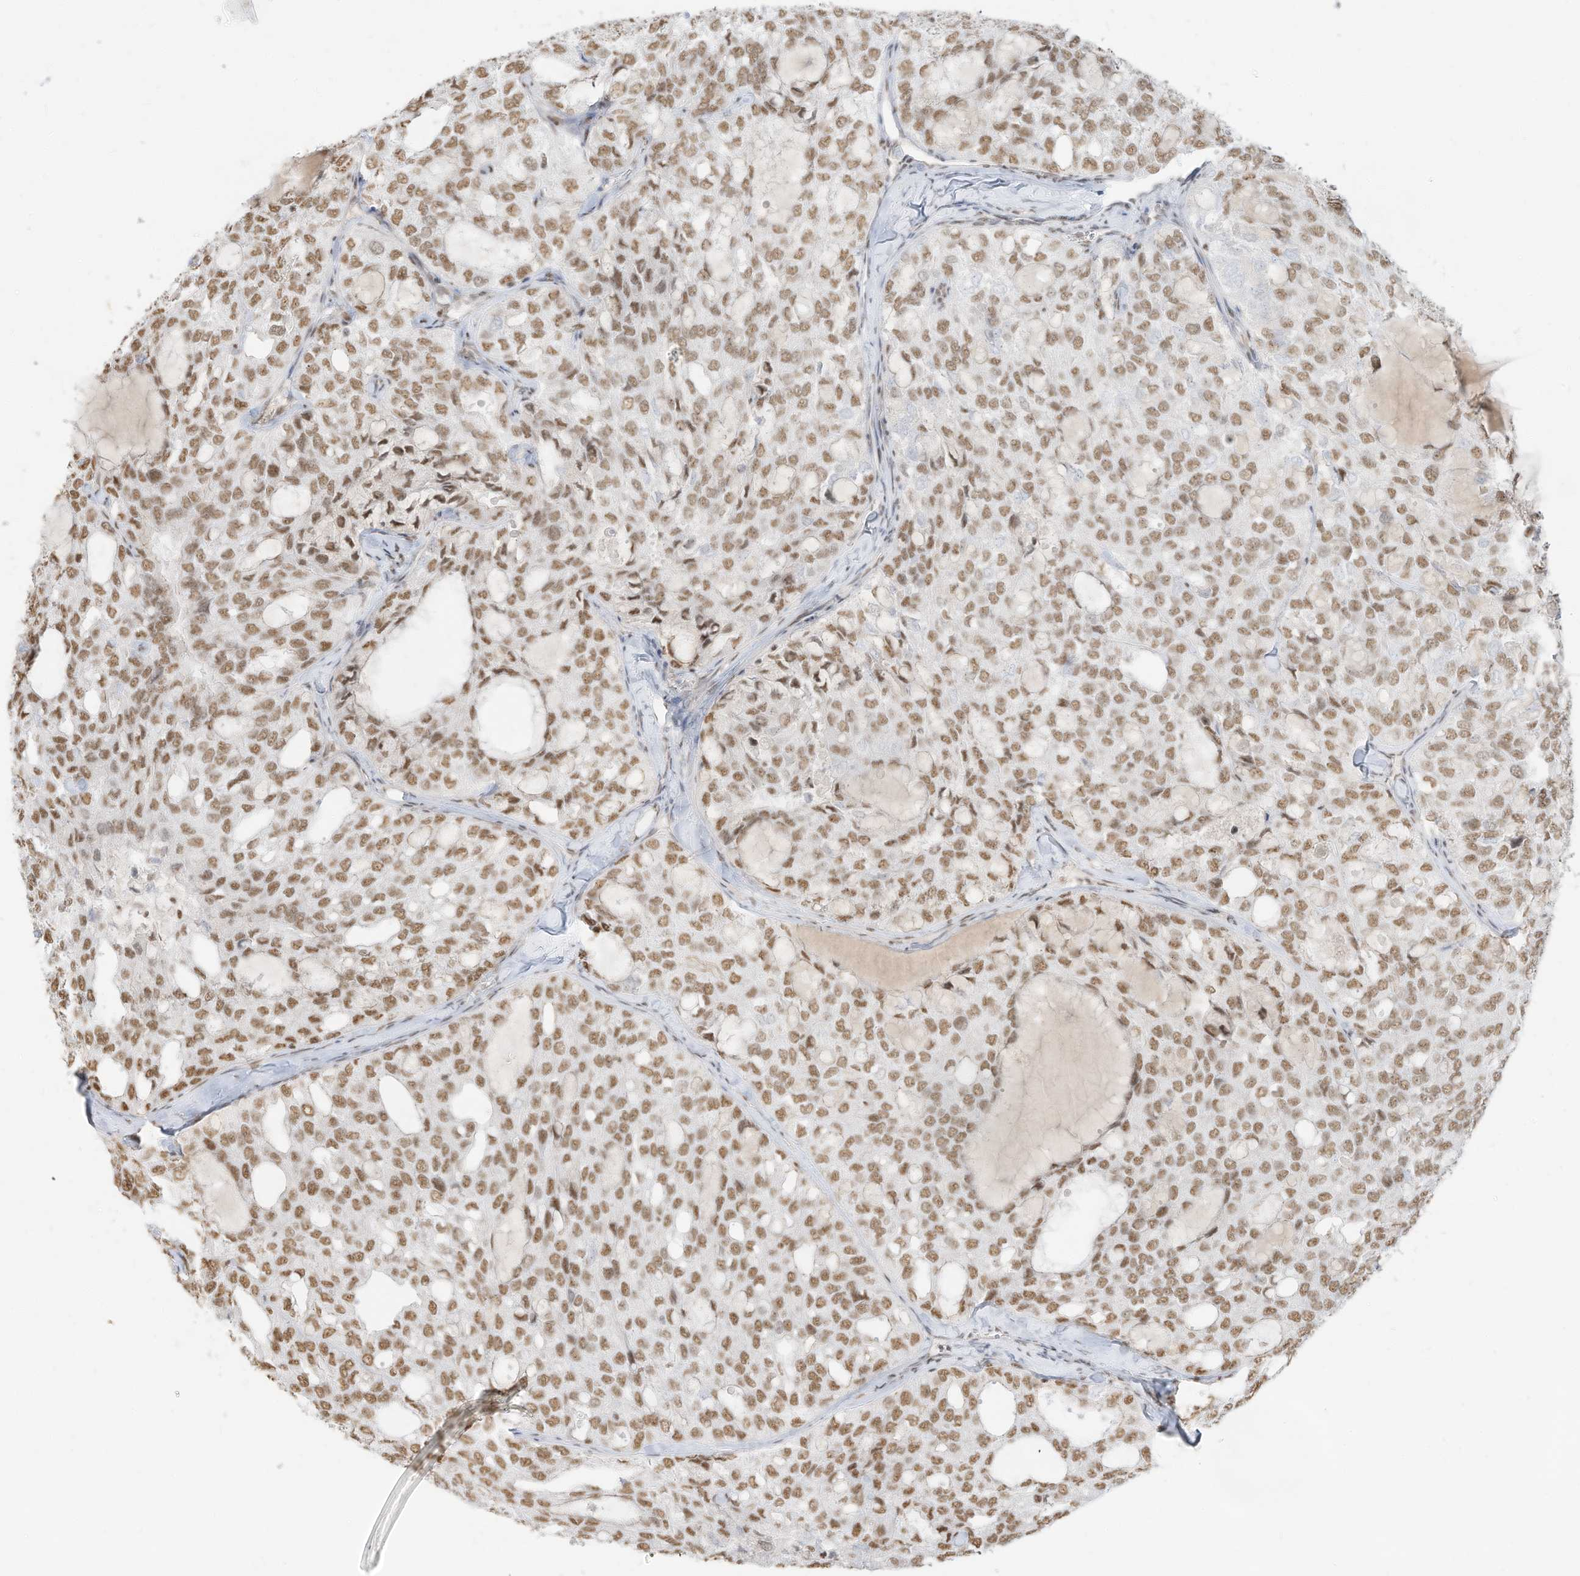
{"staining": {"intensity": "moderate", "quantity": ">75%", "location": "nuclear"}, "tissue": "thyroid cancer", "cell_type": "Tumor cells", "image_type": "cancer", "snomed": [{"axis": "morphology", "description": "Follicular adenoma carcinoma, NOS"}, {"axis": "topography", "description": "Thyroid gland"}], "caption": "Immunohistochemical staining of follicular adenoma carcinoma (thyroid) displays moderate nuclear protein expression in approximately >75% of tumor cells.", "gene": "NHSL1", "patient": {"sex": "male", "age": 75}}